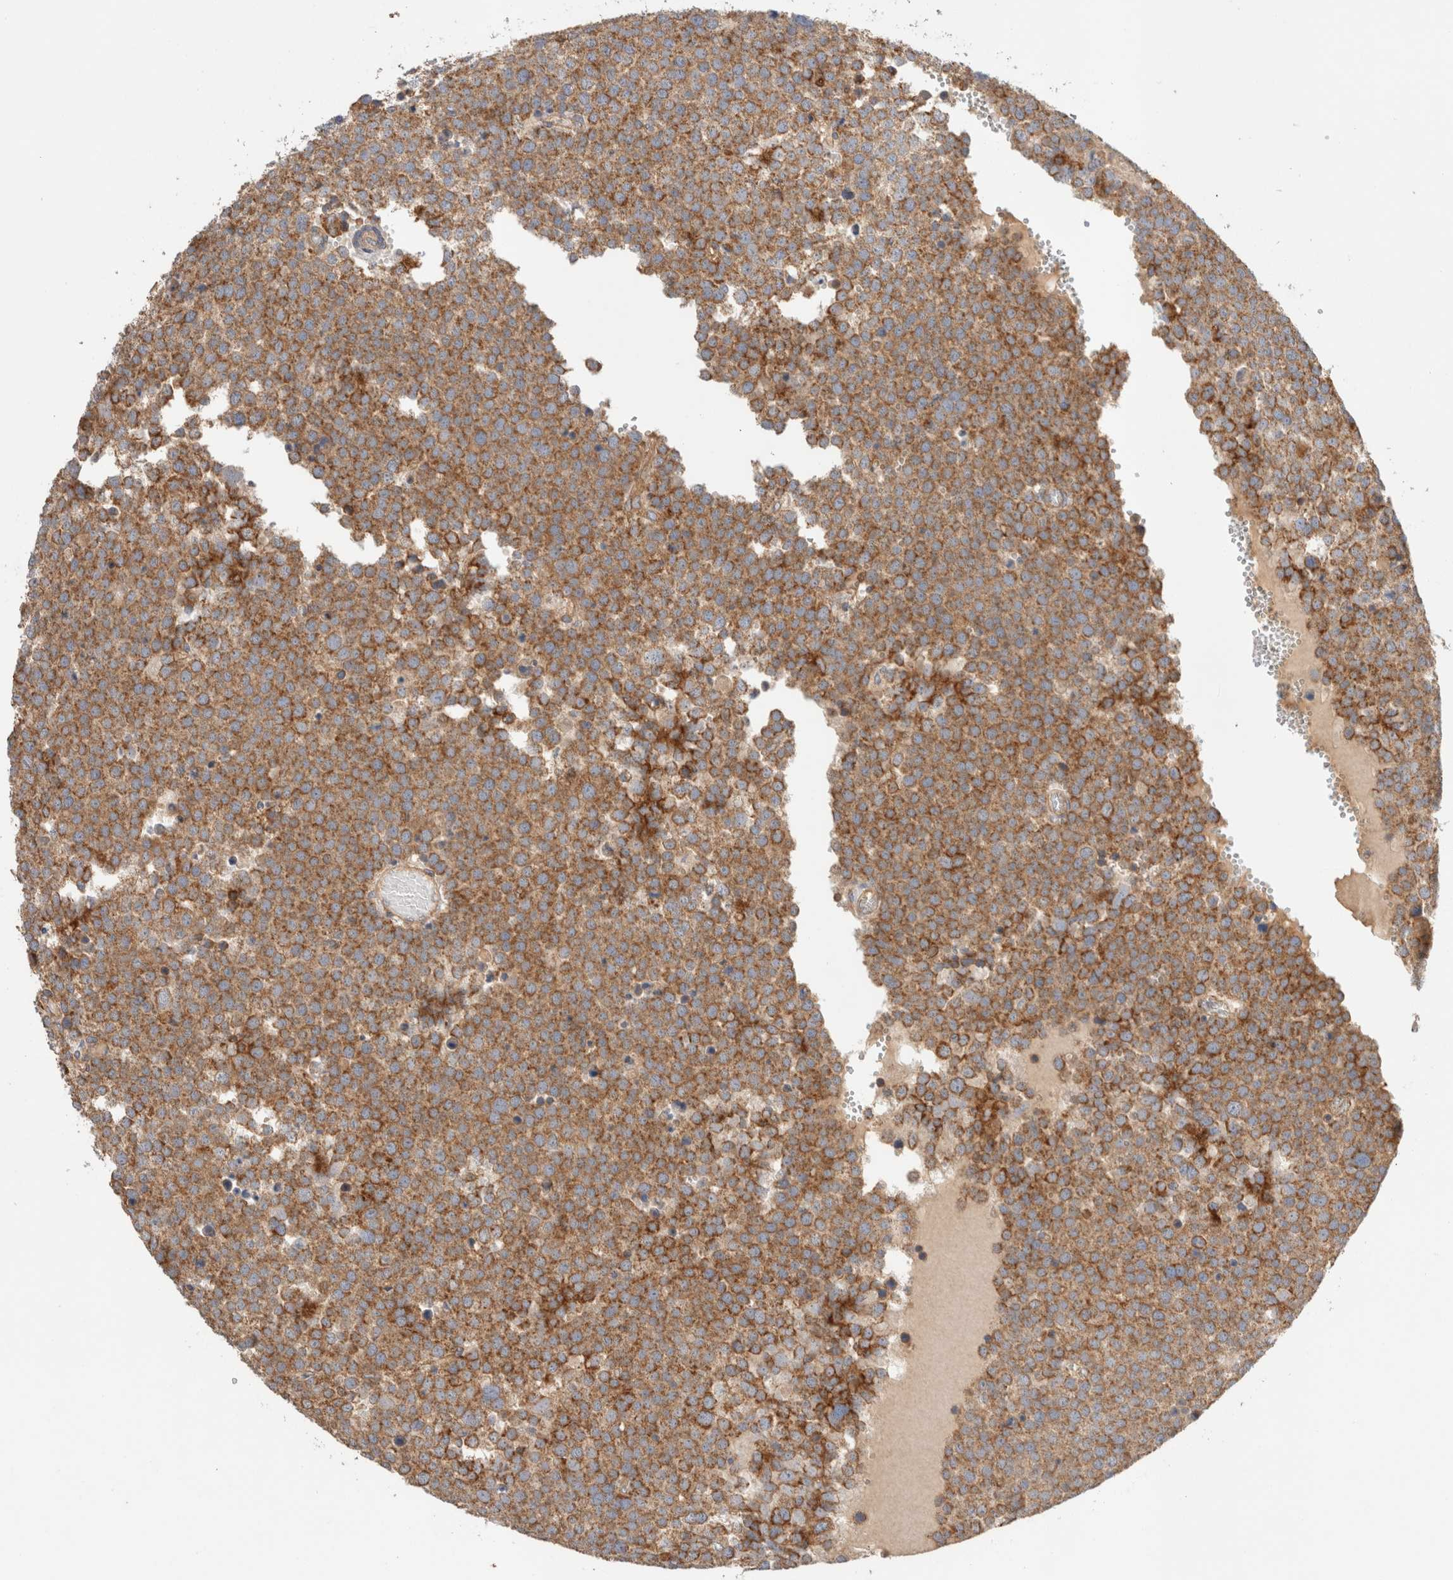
{"staining": {"intensity": "moderate", "quantity": ">75%", "location": "cytoplasmic/membranous"}, "tissue": "testis cancer", "cell_type": "Tumor cells", "image_type": "cancer", "snomed": [{"axis": "morphology", "description": "Seminoma, NOS"}, {"axis": "topography", "description": "Testis"}], "caption": "IHC of human testis seminoma shows medium levels of moderate cytoplasmic/membranous staining in about >75% of tumor cells. The staining was performed using DAB (3,3'-diaminobenzidine) to visualize the protein expression in brown, while the nuclei were stained in blue with hematoxylin (Magnification: 20x).", "gene": "B3GNTL1", "patient": {"sex": "male", "age": 71}}